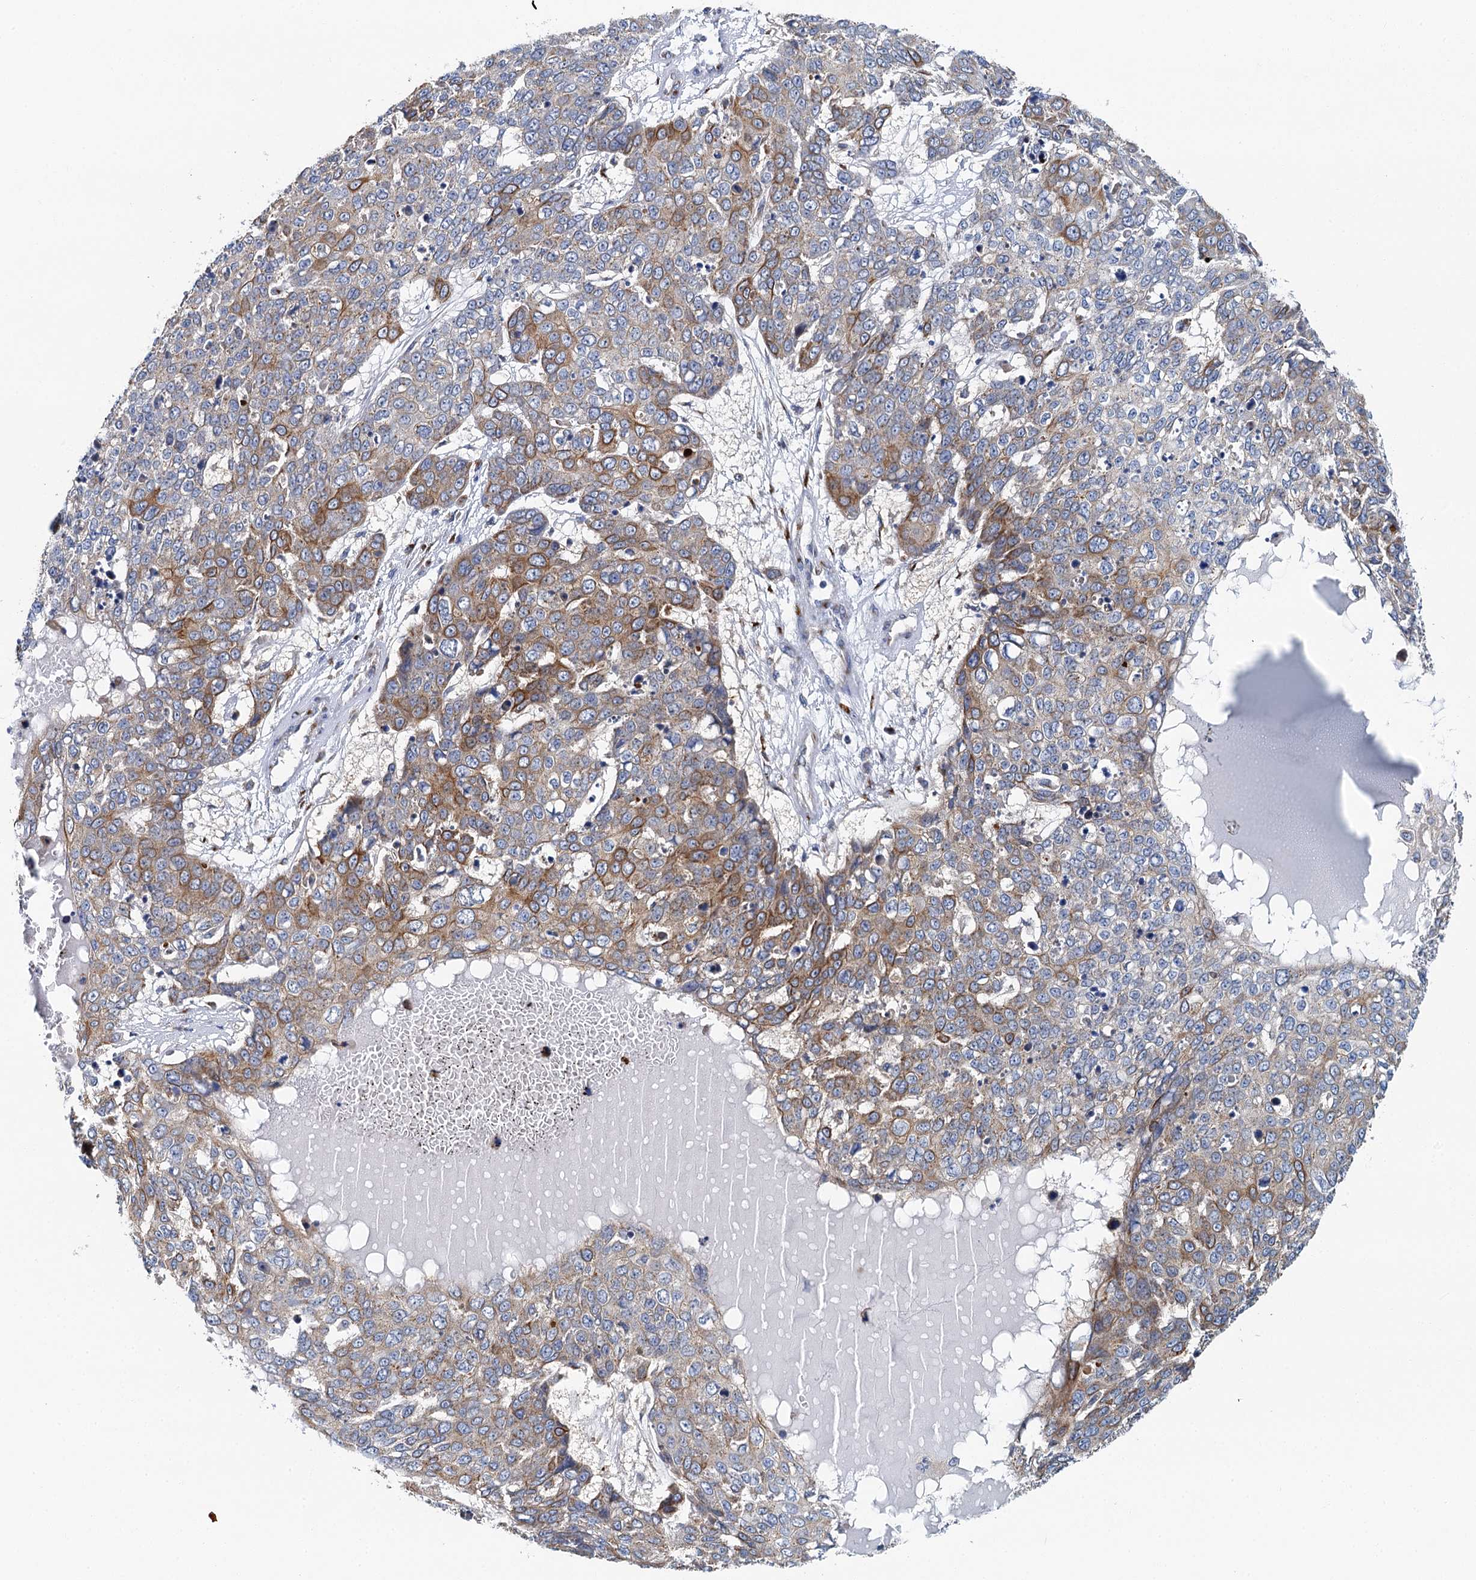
{"staining": {"intensity": "moderate", "quantity": "25%-75%", "location": "cytoplasmic/membranous"}, "tissue": "skin cancer", "cell_type": "Tumor cells", "image_type": "cancer", "snomed": [{"axis": "morphology", "description": "Squamous cell carcinoma, NOS"}, {"axis": "topography", "description": "Skin"}], "caption": "Skin cancer stained with a brown dye exhibits moderate cytoplasmic/membranous positive staining in about 25%-75% of tumor cells.", "gene": "BET1L", "patient": {"sex": "male", "age": 71}}